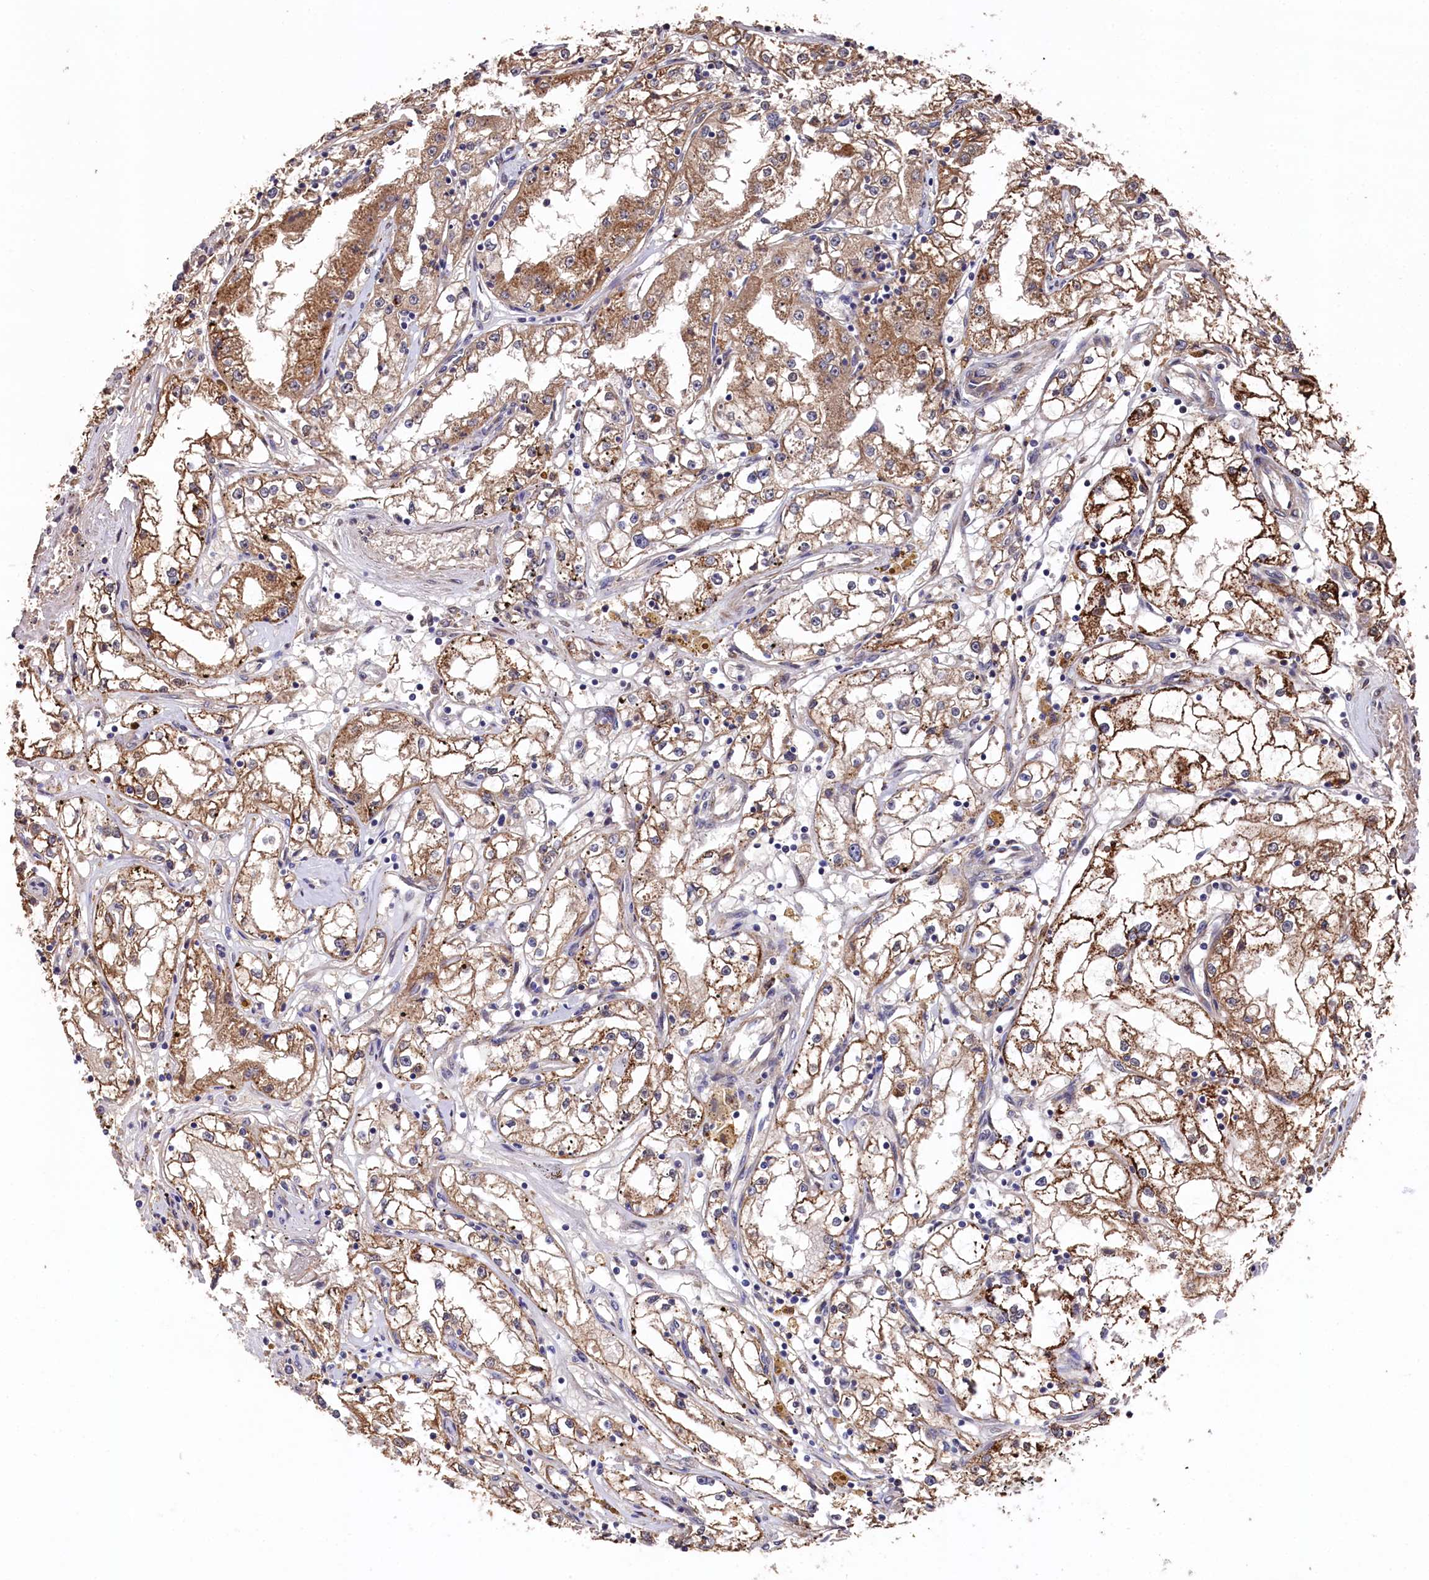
{"staining": {"intensity": "moderate", "quantity": ">75%", "location": "cytoplasmic/membranous"}, "tissue": "renal cancer", "cell_type": "Tumor cells", "image_type": "cancer", "snomed": [{"axis": "morphology", "description": "Adenocarcinoma, NOS"}, {"axis": "topography", "description": "Kidney"}], "caption": "Brown immunohistochemical staining in renal adenocarcinoma demonstrates moderate cytoplasmic/membranous positivity in about >75% of tumor cells.", "gene": "SLC12A4", "patient": {"sex": "male", "age": 56}}